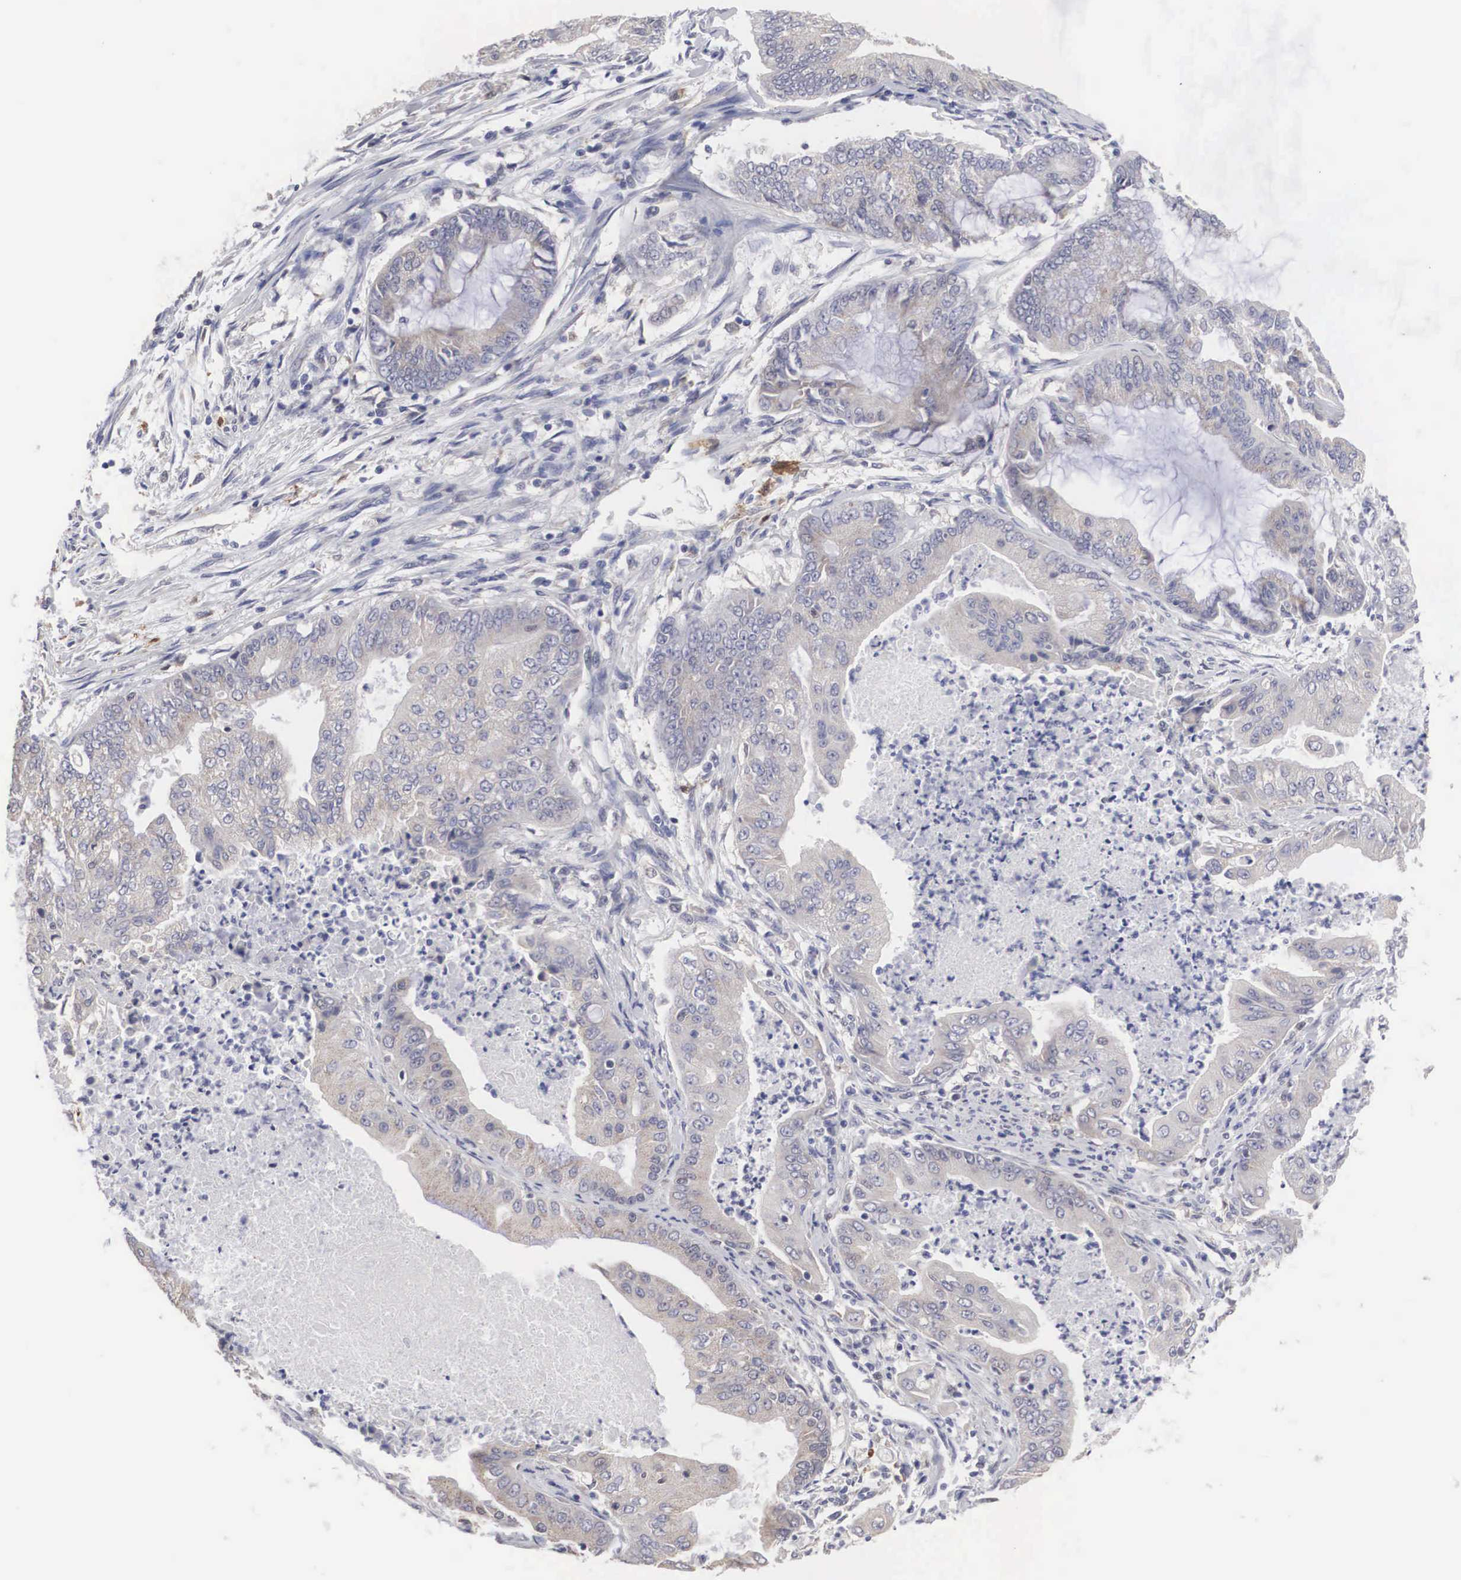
{"staining": {"intensity": "weak", "quantity": "<25%", "location": "cytoplasmic/membranous"}, "tissue": "endometrial cancer", "cell_type": "Tumor cells", "image_type": "cancer", "snomed": [{"axis": "morphology", "description": "Adenocarcinoma, NOS"}, {"axis": "topography", "description": "Endometrium"}], "caption": "The micrograph exhibits no significant expression in tumor cells of endometrial cancer. (Immunohistochemistry (ihc), brightfield microscopy, high magnification).", "gene": "HMOX1", "patient": {"sex": "female", "age": 63}}